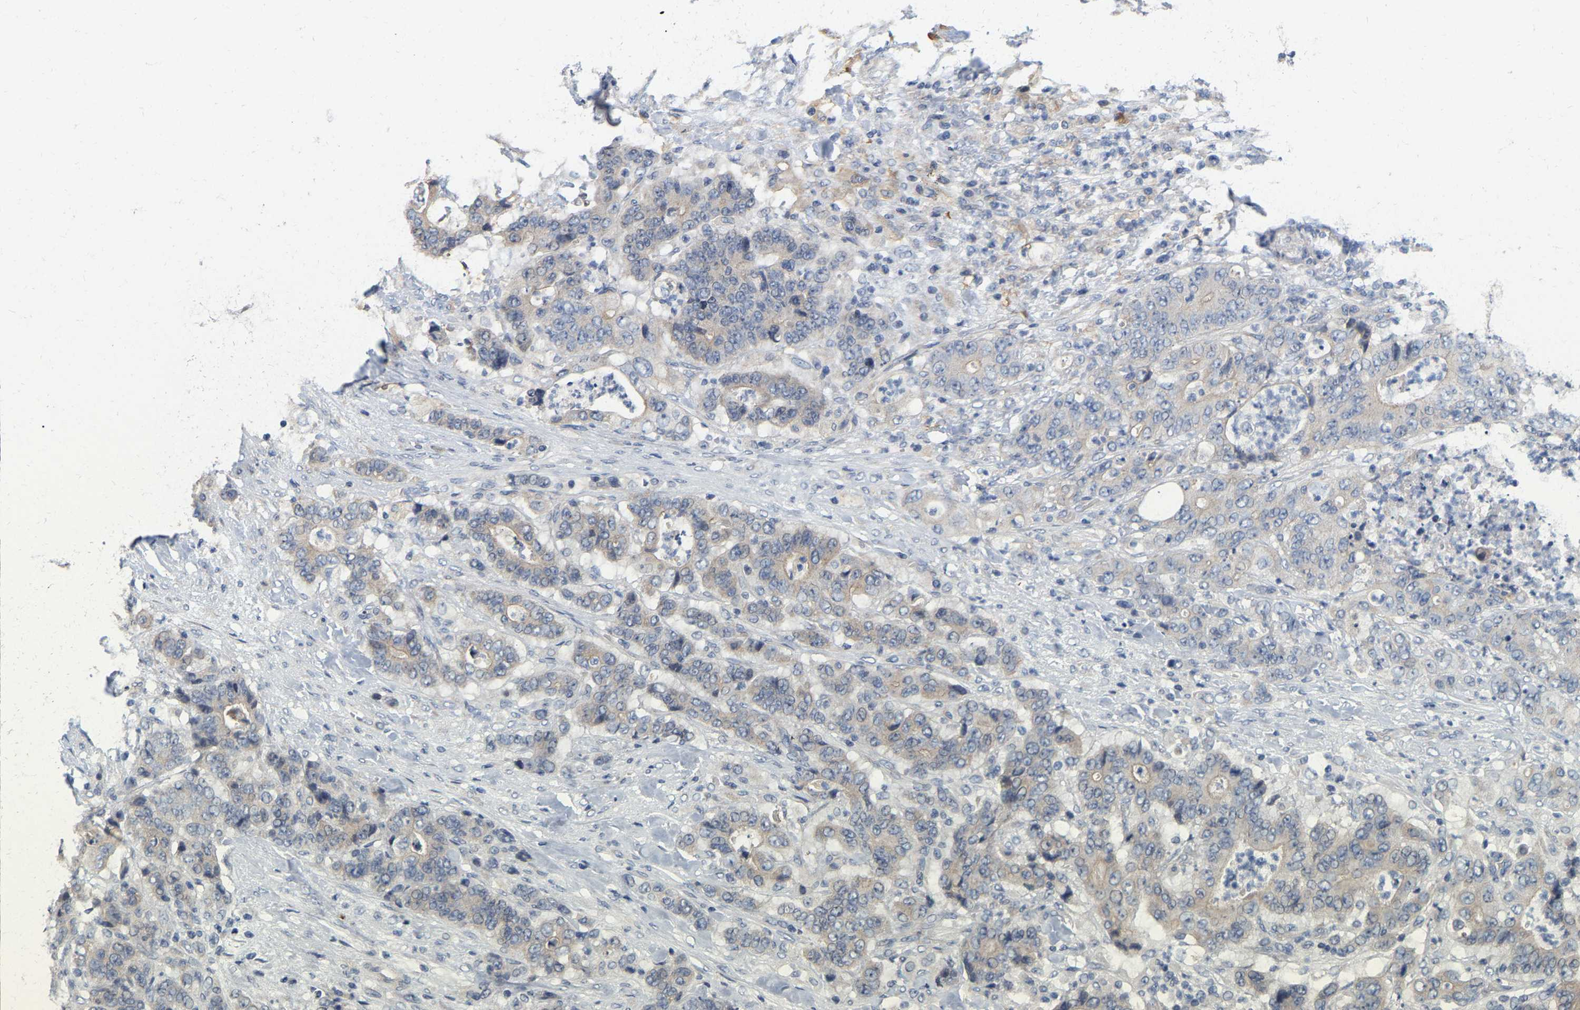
{"staining": {"intensity": "weak", "quantity": "<25%", "location": "cytoplasmic/membranous"}, "tissue": "stomach cancer", "cell_type": "Tumor cells", "image_type": "cancer", "snomed": [{"axis": "morphology", "description": "Adenocarcinoma, NOS"}, {"axis": "topography", "description": "Stomach"}], "caption": "Tumor cells show no significant protein expression in stomach adenocarcinoma.", "gene": "SSH1", "patient": {"sex": "female", "age": 73}}